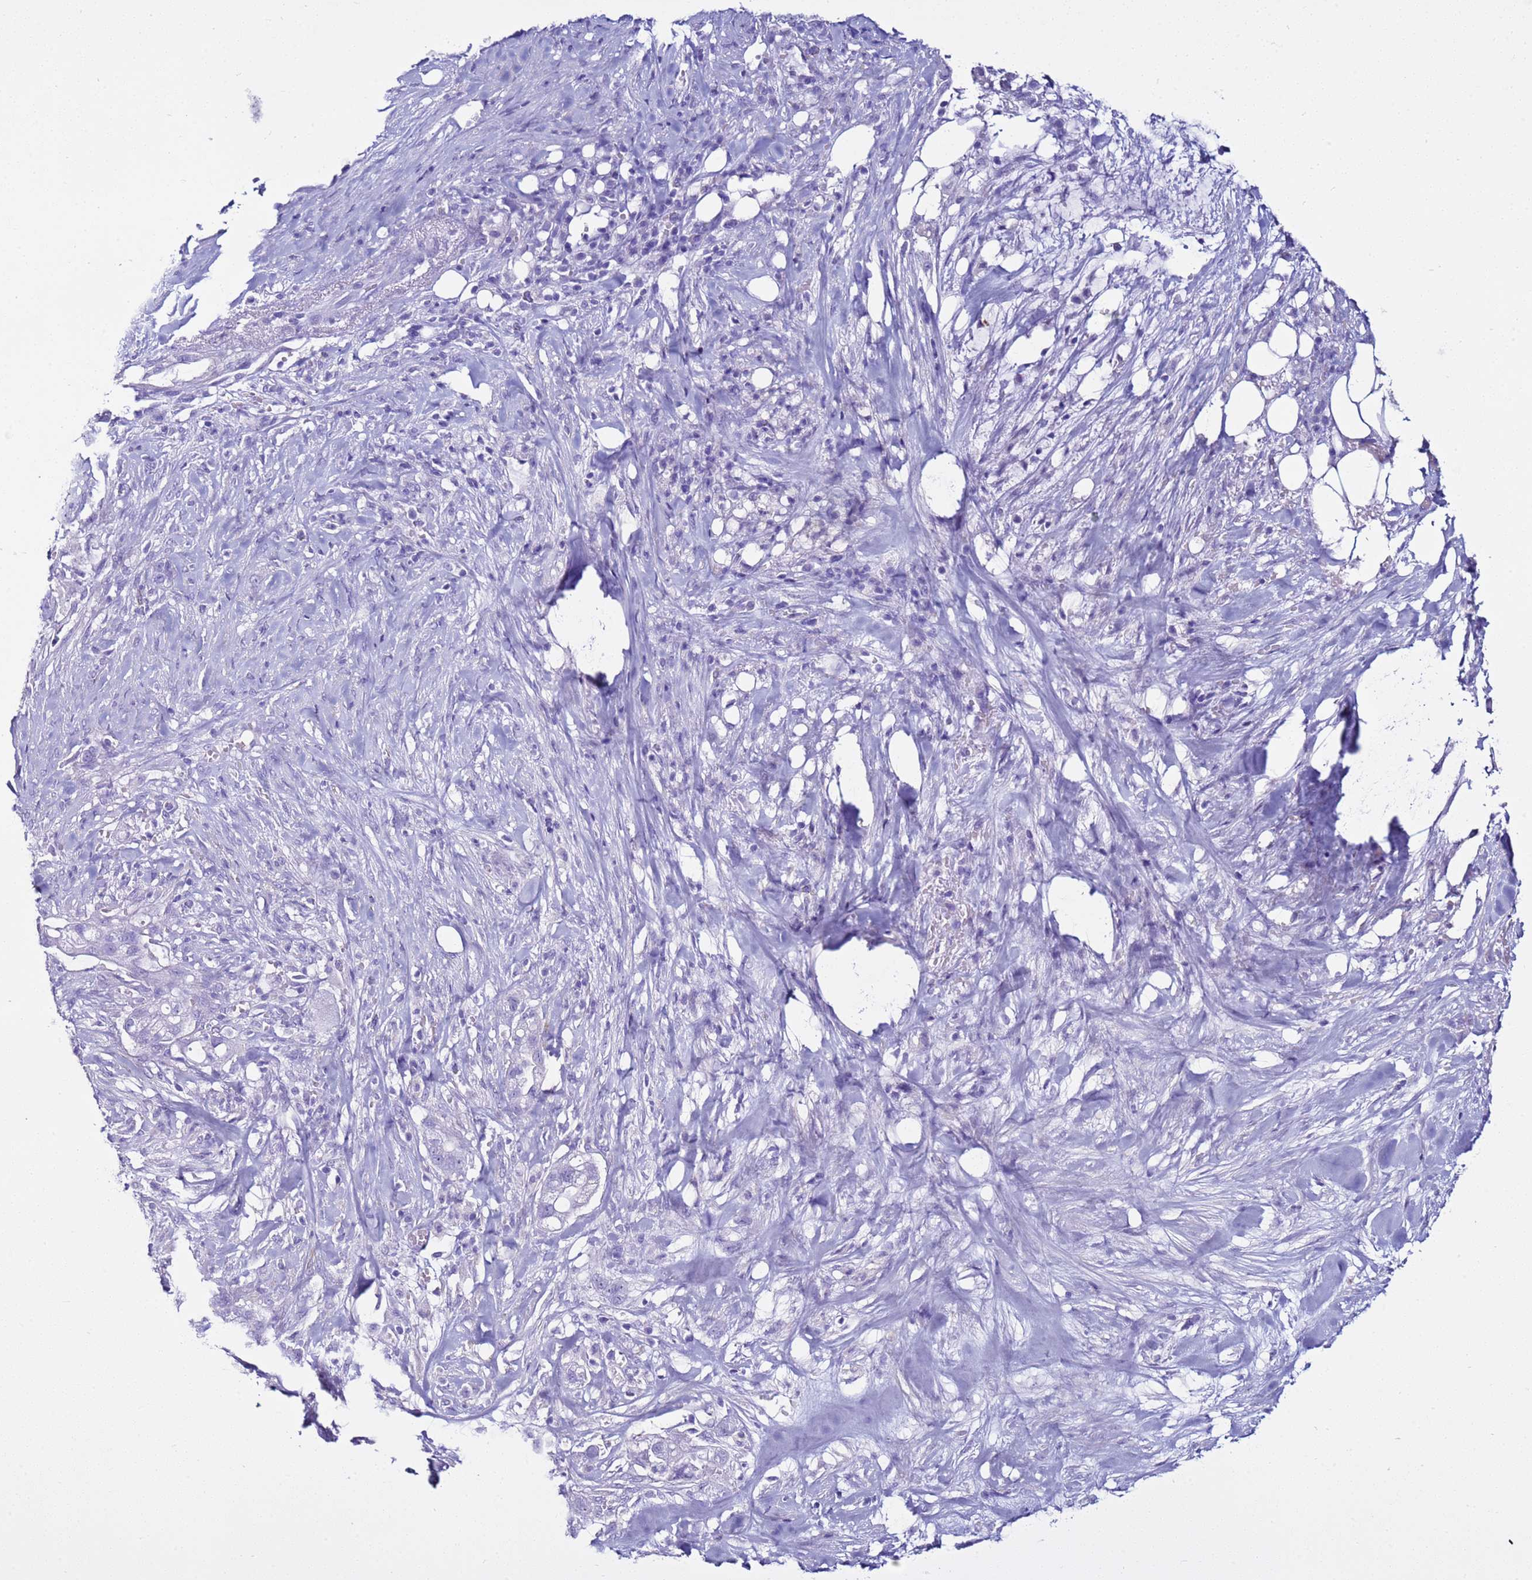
{"staining": {"intensity": "negative", "quantity": "none", "location": "none"}, "tissue": "pancreatic cancer", "cell_type": "Tumor cells", "image_type": "cancer", "snomed": [{"axis": "morphology", "description": "Adenocarcinoma, NOS"}, {"axis": "topography", "description": "Pancreas"}], "caption": "This photomicrograph is of pancreatic cancer (adenocarcinoma) stained with immunohistochemistry to label a protein in brown with the nuclei are counter-stained blue. There is no positivity in tumor cells. (Brightfield microscopy of DAB (3,3'-diaminobenzidine) IHC at high magnification).", "gene": "LCMT1", "patient": {"sex": "male", "age": 44}}